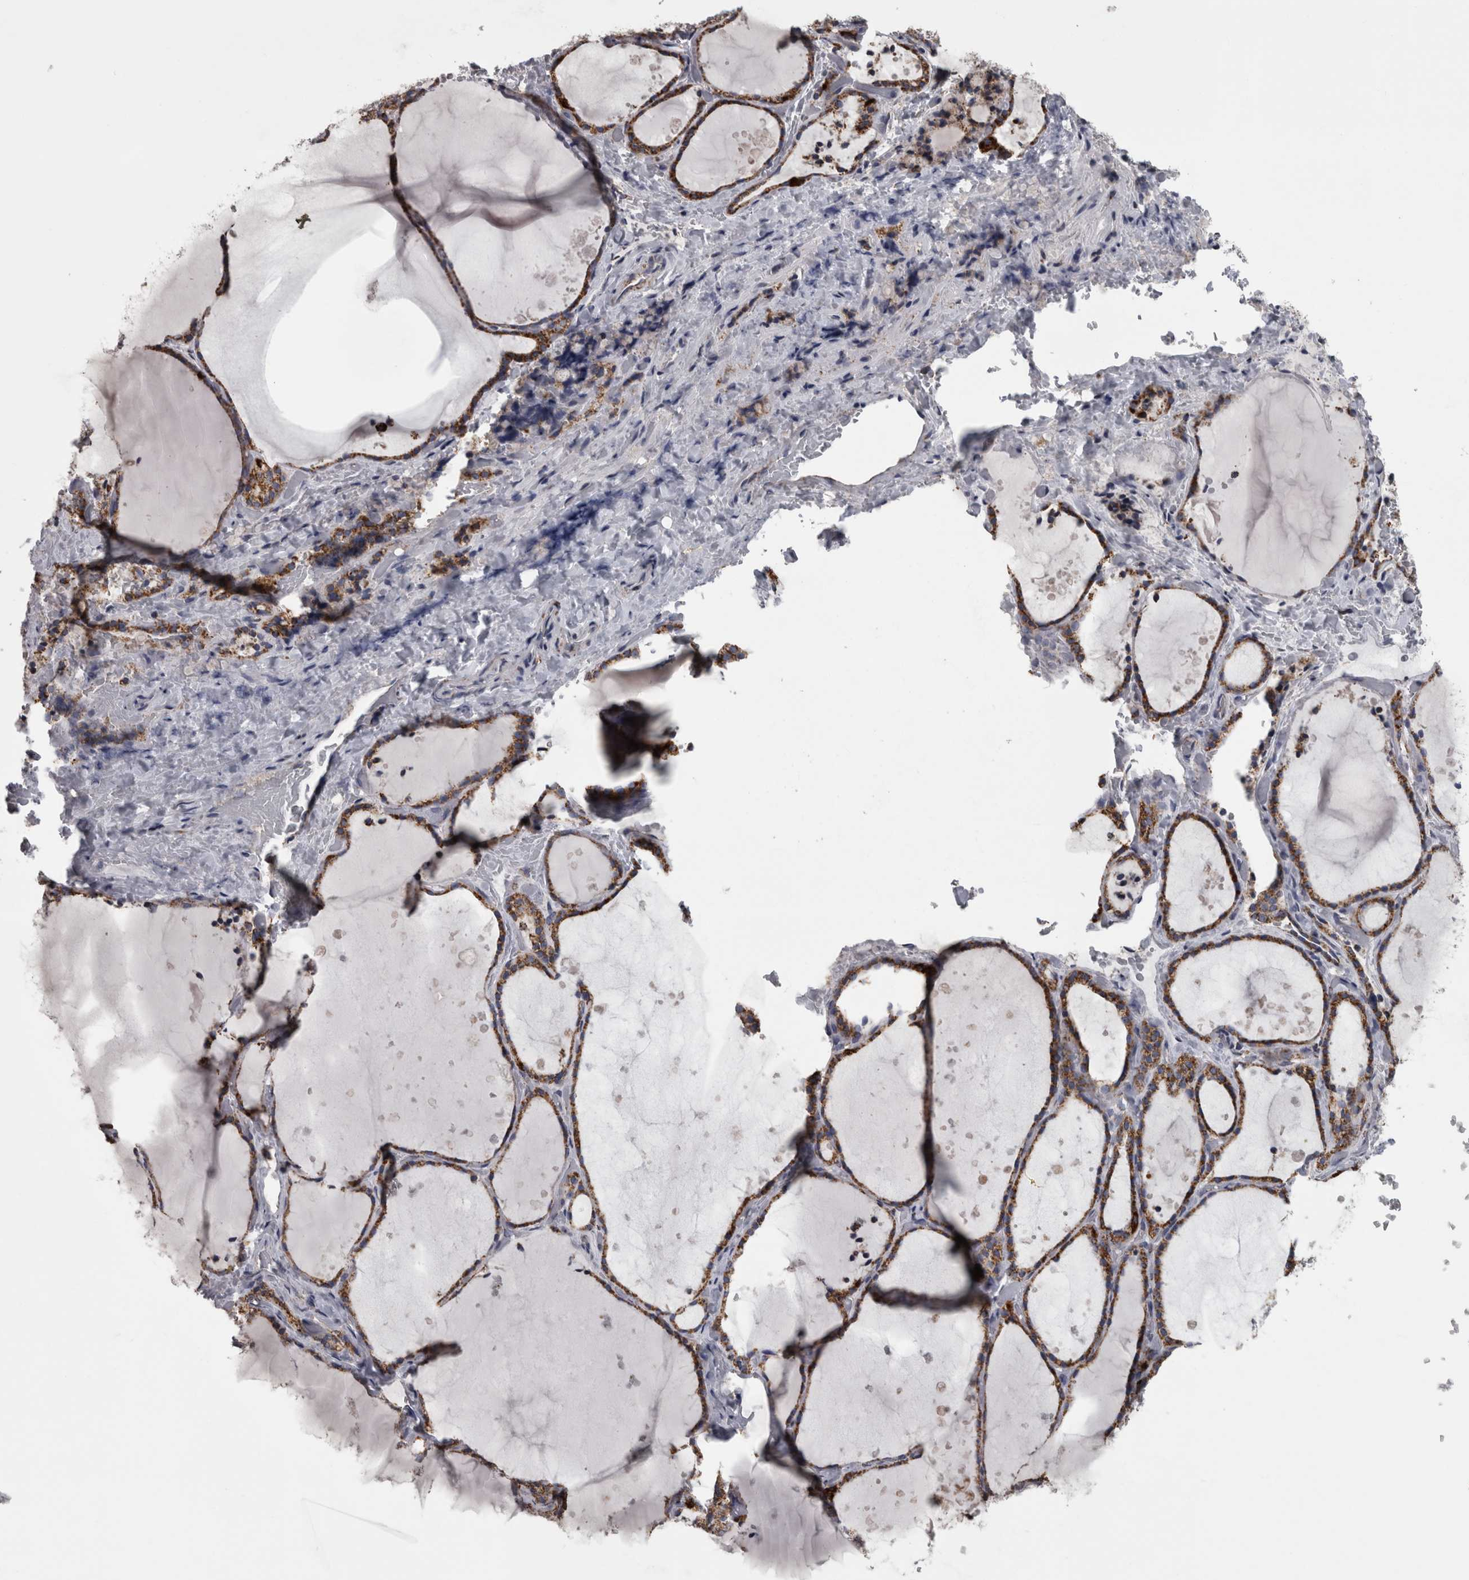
{"staining": {"intensity": "strong", "quantity": ">75%", "location": "cytoplasmic/membranous"}, "tissue": "thyroid gland", "cell_type": "Glandular cells", "image_type": "normal", "snomed": [{"axis": "morphology", "description": "Normal tissue, NOS"}, {"axis": "topography", "description": "Thyroid gland"}], "caption": "High-power microscopy captured an immunohistochemistry histopathology image of normal thyroid gland, revealing strong cytoplasmic/membranous staining in about >75% of glandular cells. The staining was performed using DAB, with brown indicating positive protein expression. Nuclei are stained blue with hematoxylin.", "gene": "MDH2", "patient": {"sex": "female", "age": 44}}